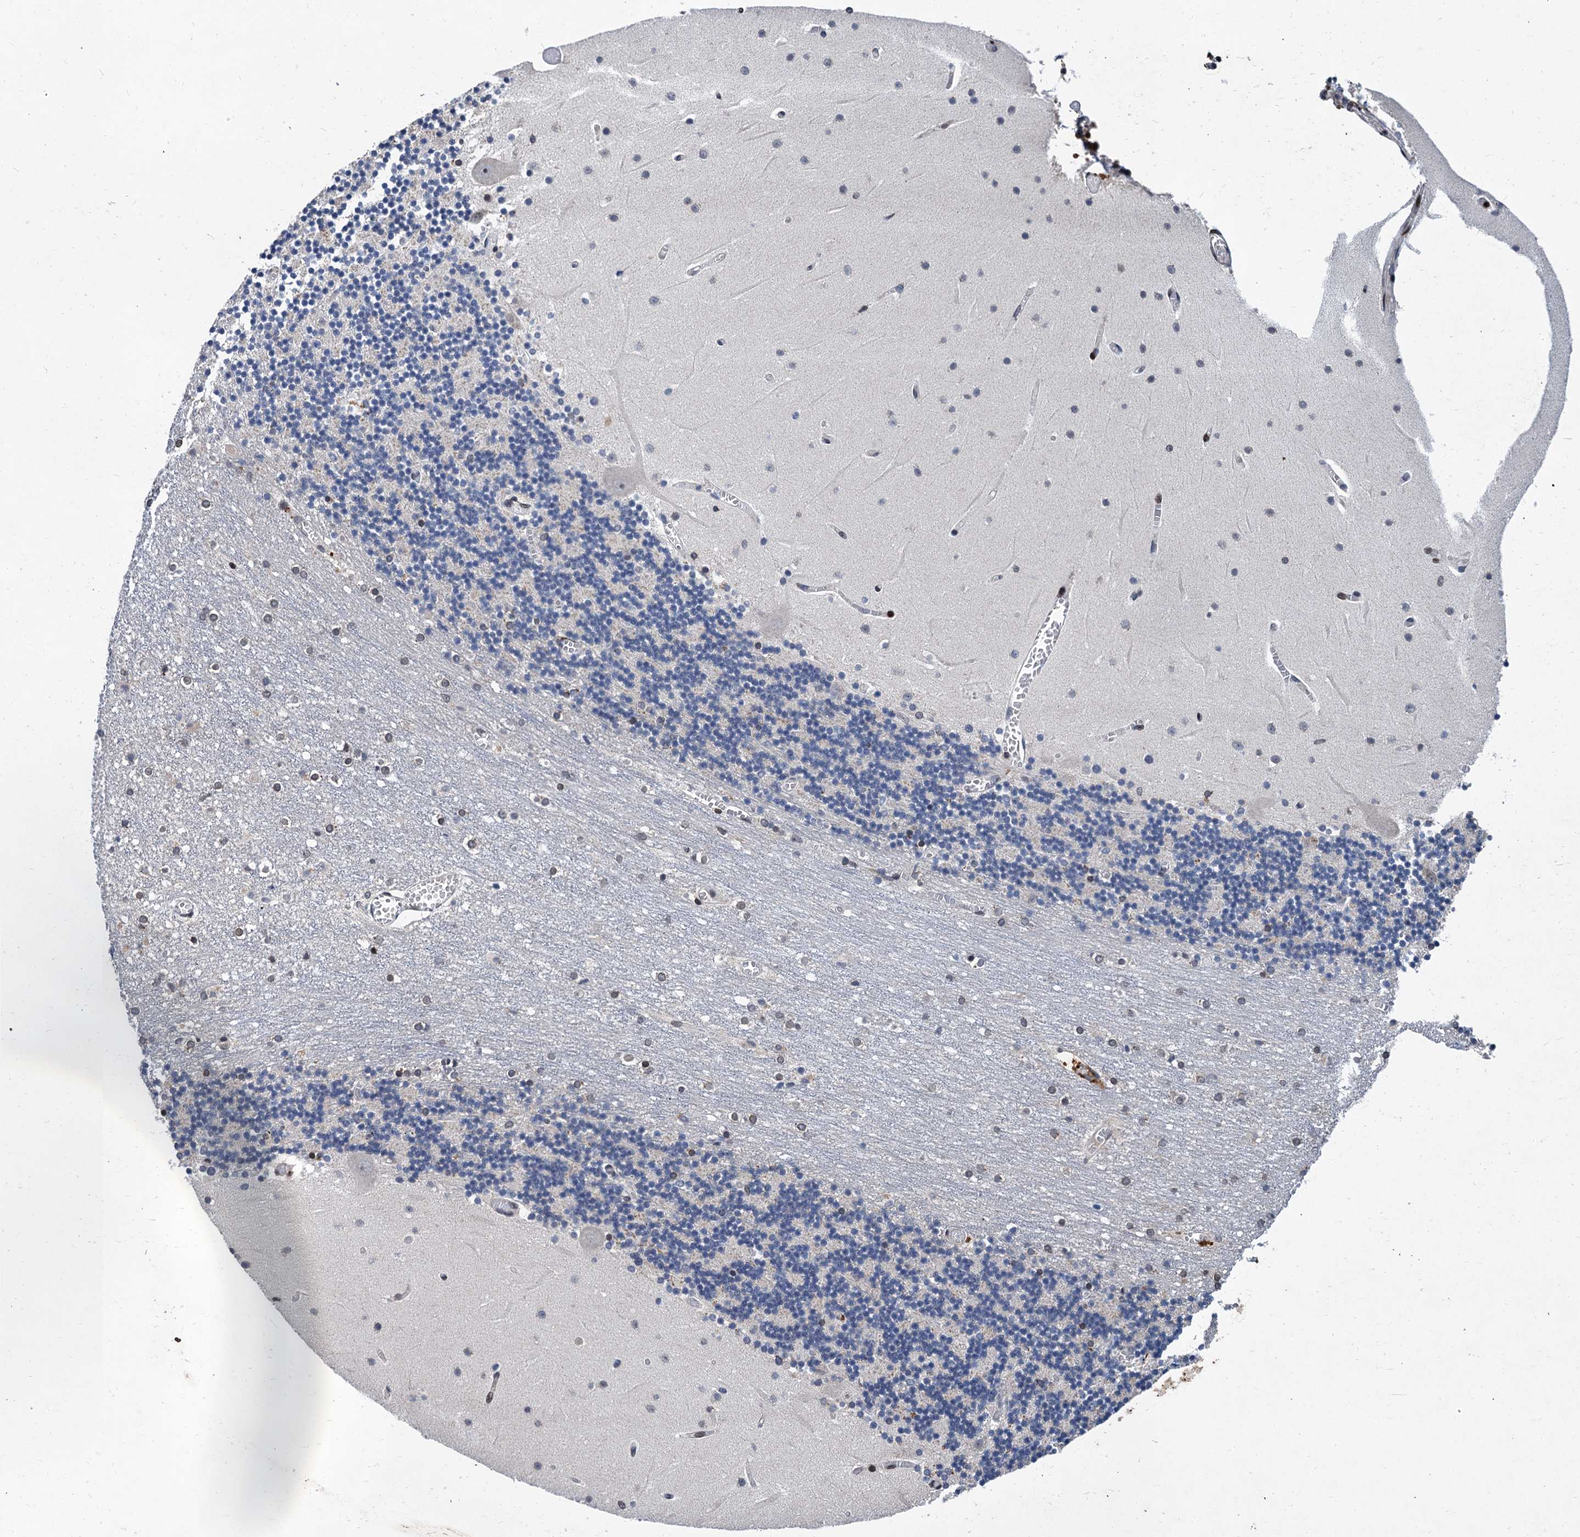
{"staining": {"intensity": "moderate", "quantity": "<25%", "location": "cytoplasmic/membranous"}, "tissue": "cerebellum", "cell_type": "Cells in granular layer", "image_type": "normal", "snomed": [{"axis": "morphology", "description": "Normal tissue, NOS"}, {"axis": "topography", "description": "Cerebellum"}], "caption": "Immunohistochemical staining of unremarkable cerebellum demonstrates <25% levels of moderate cytoplasmic/membranous protein positivity in about <25% of cells in granular layer. The staining is performed using DAB (3,3'-diaminobenzidine) brown chromogen to label protein expression. The nuclei are counter-stained blue using hematoxylin.", "gene": "FAM217B", "patient": {"sex": "female", "age": 28}}